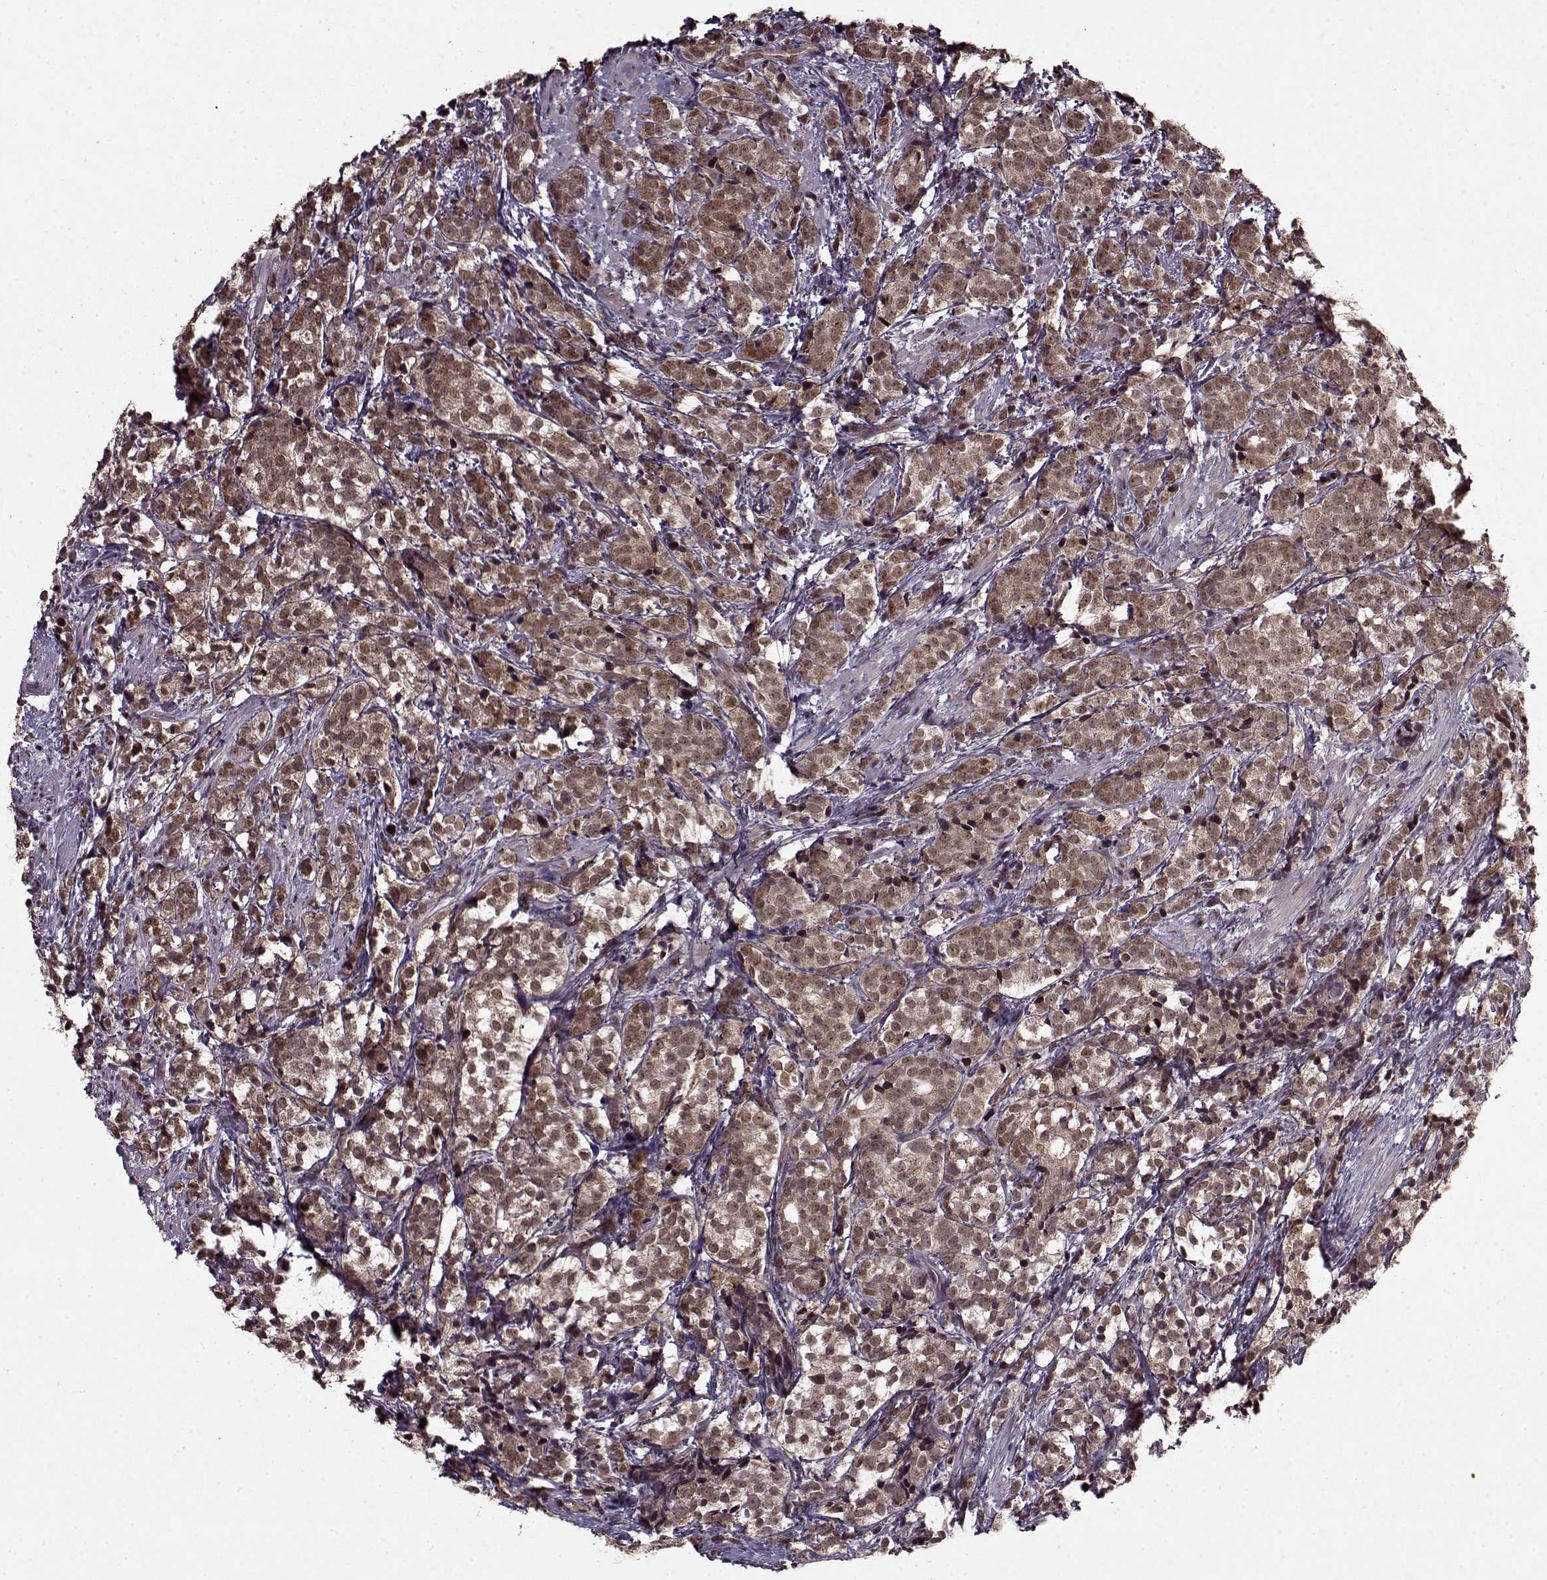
{"staining": {"intensity": "moderate", "quantity": ">75%", "location": "cytoplasmic/membranous"}, "tissue": "prostate cancer", "cell_type": "Tumor cells", "image_type": "cancer", "snomed": [{"axis": "morphology", "description": "Adenocarcinoma, High grade"}, {"axis": "topography", "description": "Prostate"}], "caption": "Brown immunohistochemical staining in prostate cancer displays moderate cytoplasmic/membranous positivity in approximately >75% of tumor cells. (Brightfield microscopy of DAB IHC at high magnification).", "gene": "PSMA7", "patient": {"sex": "male", "age": 53}}